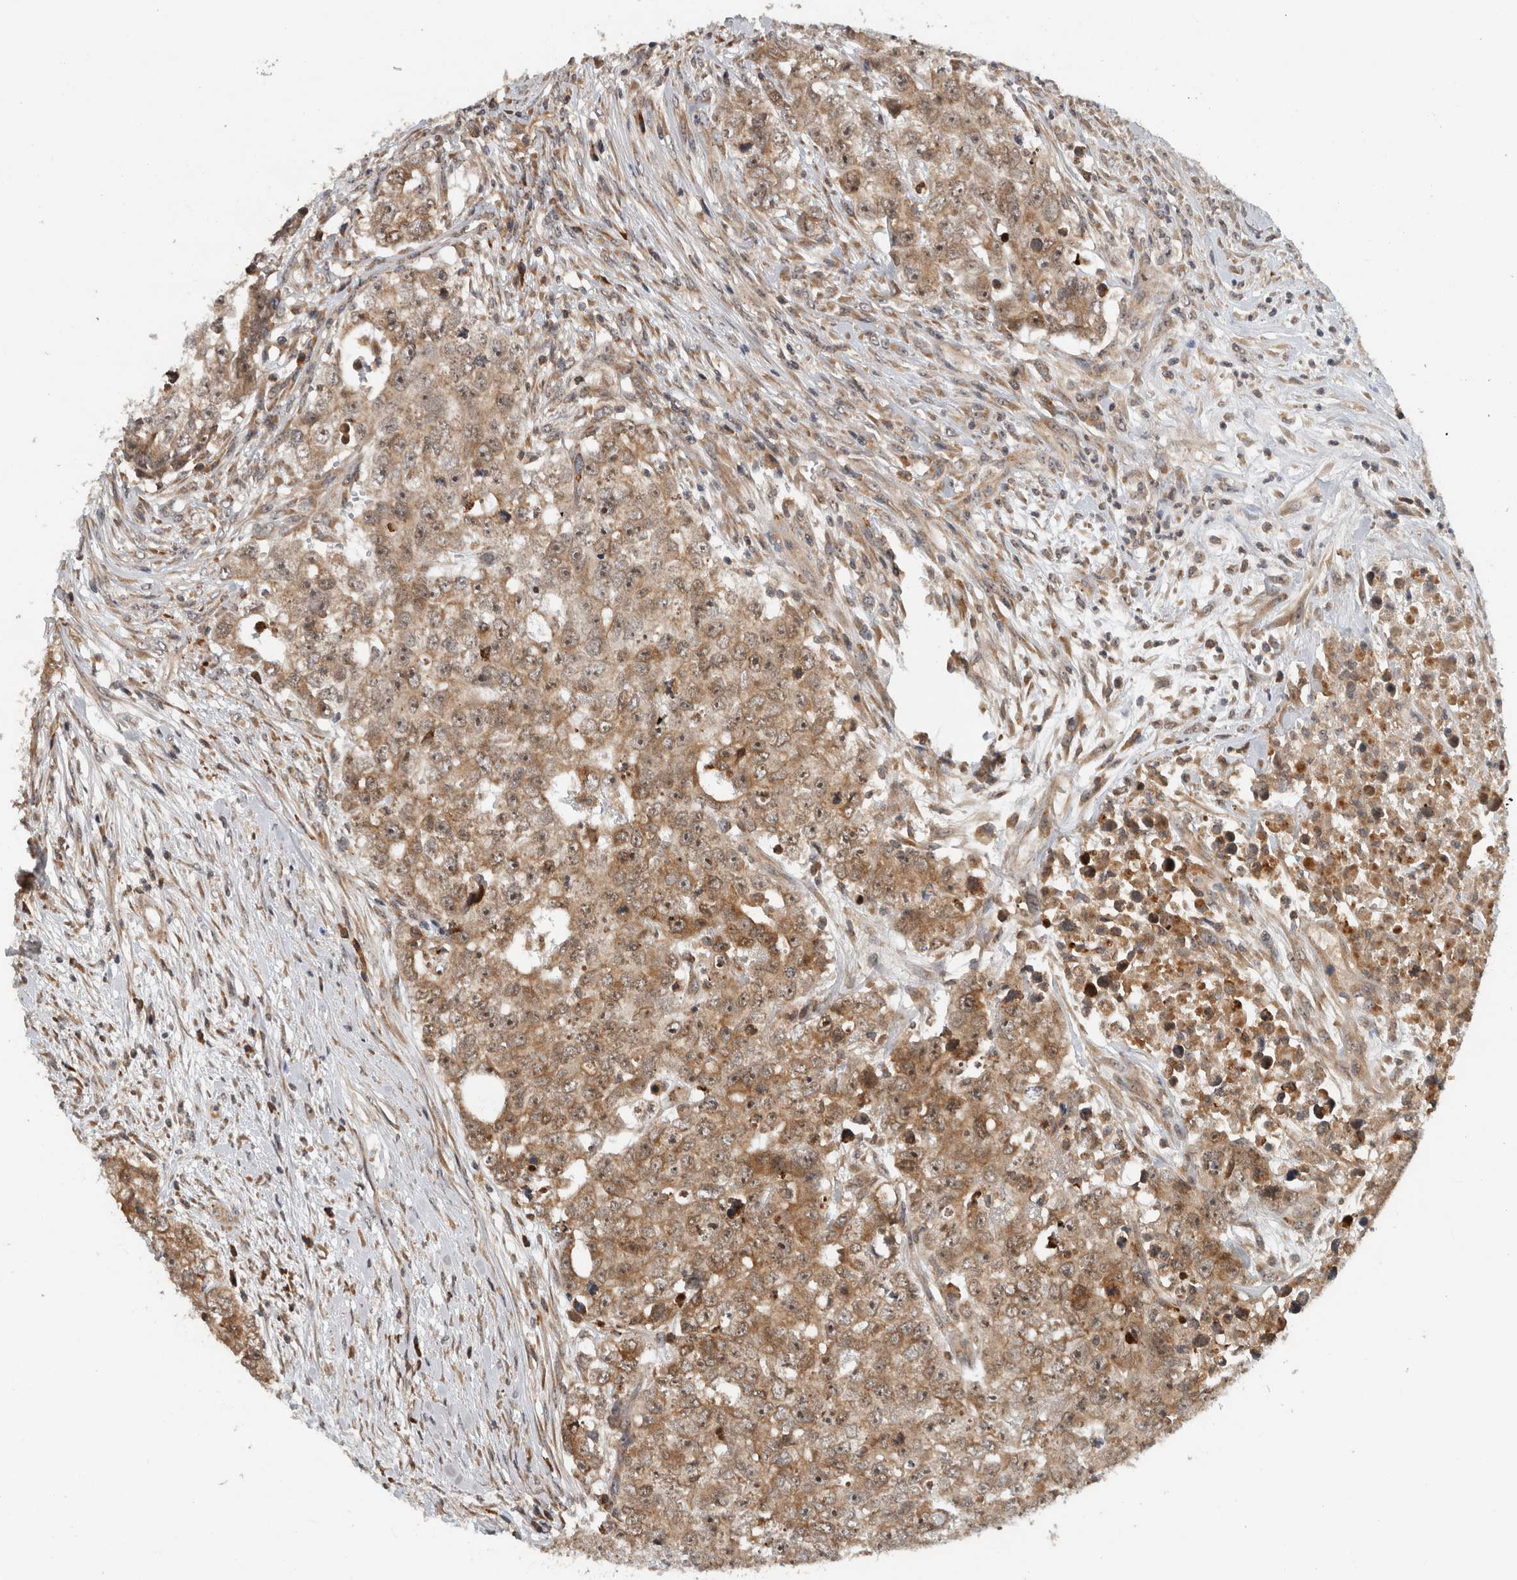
{"staining": {"intensity": "moderate", "quantity": ">75%", "location": "cytoplasmic/membranous,nuclear"}, "tissue": "testis cancer", "cell_type": "Tumor cells", "image_type": "cancer", "snomed": [{"axis": "morphology", "description": "Carcinoma, Embryonal, NOS"}, {"axis": "topography", "description": "Testis"}], "caption": "Moderate cytoplasmic/membranous and nuclear expression is seen in approximately >75% of tumor cells in testis cancer (embryonal carcinoma).", "gene": "GPR137B", "patient": {"sex": "male", "age": 28}}